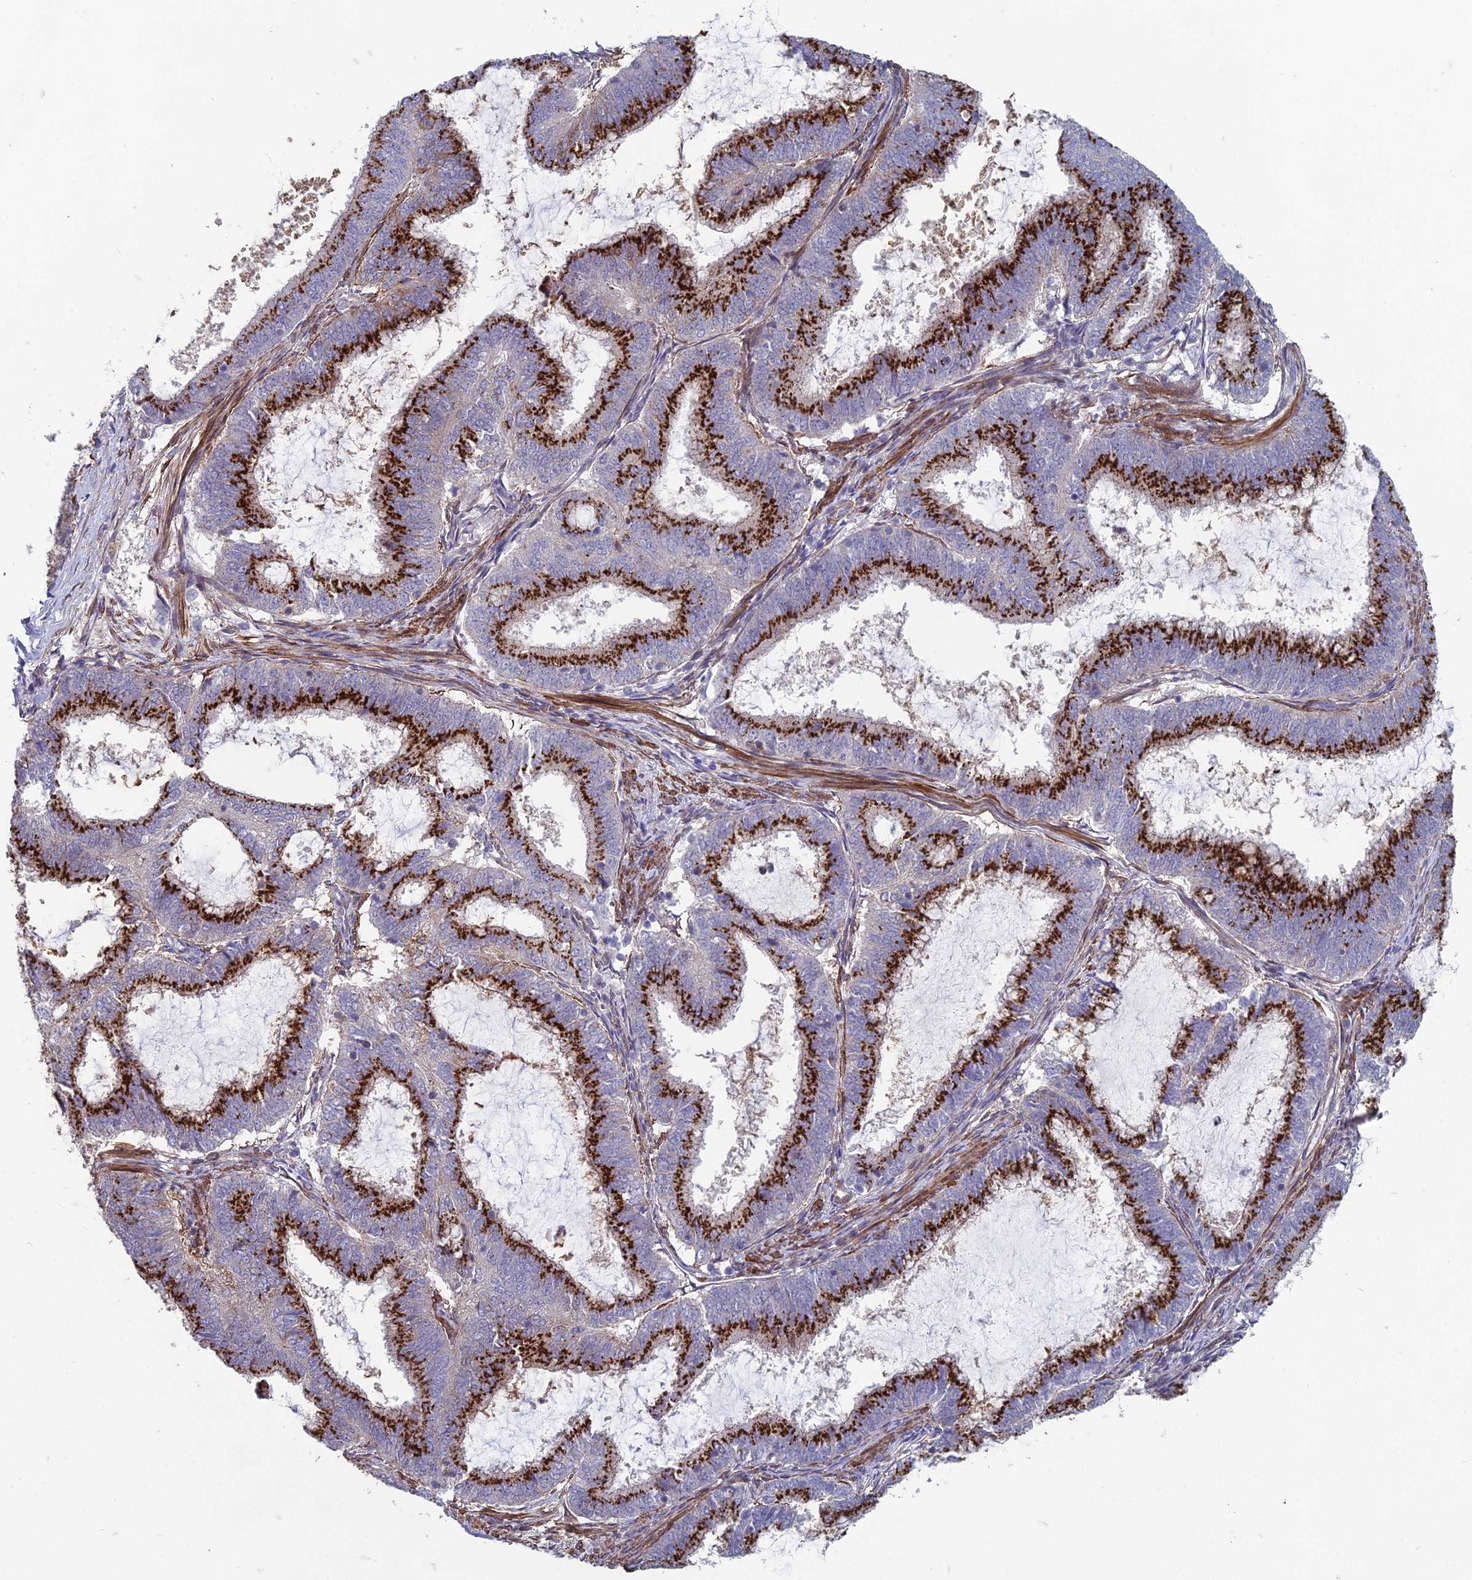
{"staining": {"intensity": "strong", "quantity": ">75%", "location": "cytoplasmic/membranous"}, "tissue": "endometrial cancer", "cell_type": "Tumor cells", "image_type": "cancer", "snomed": [{"axis": "morphology", "description": "Adenocarcinoma, NOS"}, {"axis": "topography", "description": "Endometrium"}], "caption": "Adenocarcinoma (endometrial) stained with IHC reveals strong cytoplasmic/membranous positivity in approximately >75% of tumor cells. The protein of interest is shown in brown color, while the nuclei are stained blue.", "gene": "ZNF626", "patient": {"sex": "female", "age": 51}}